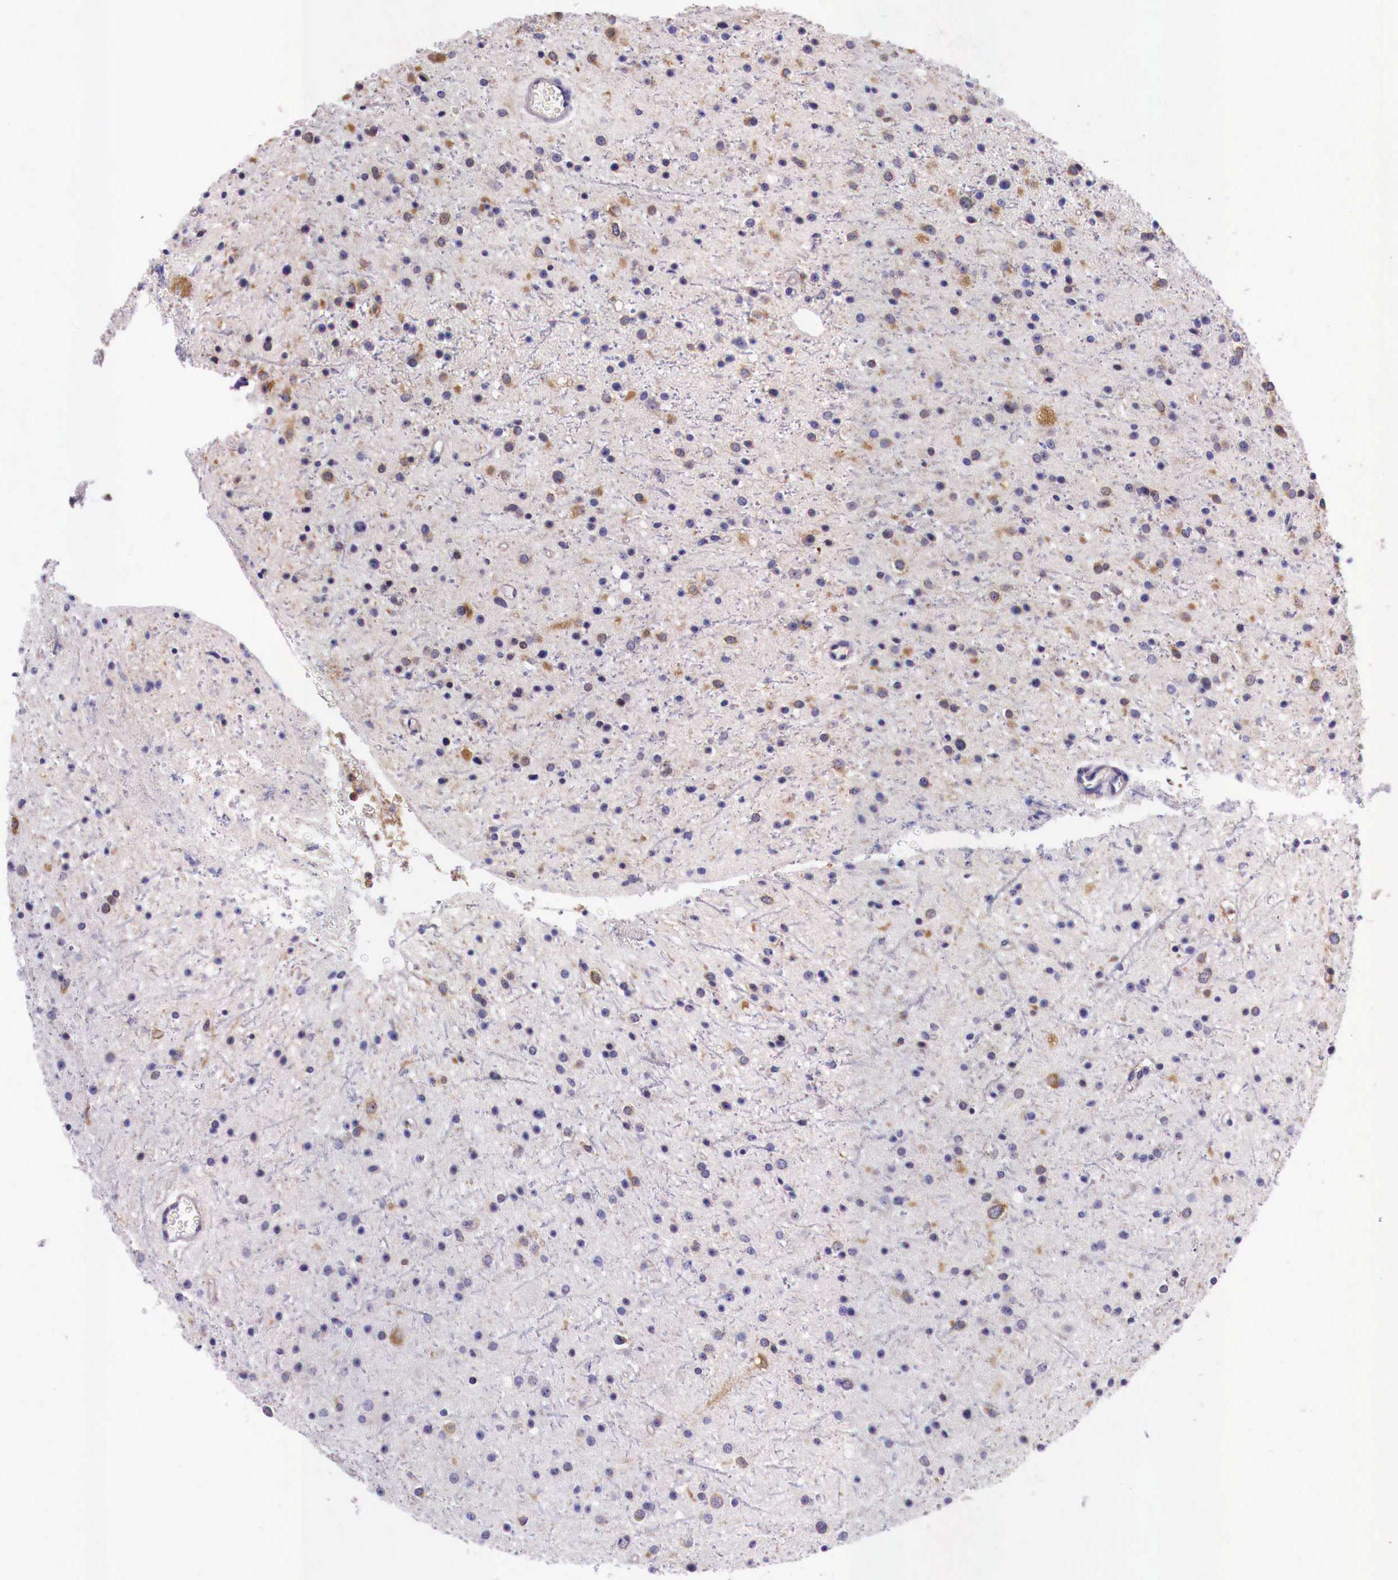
{"staining": {"intensity": "weak", "quantity": "<25%", "location": "cytoplasmic/membranous"}, "tissue": "glioma", "cell_type": "Tumor cells", "image_type": "cancer", "snomed": [{"axis": "morphology", "description": "Glioma, malignant, Low grade"}, {"axis": "topography", "description": "Brain"}], "caption": "Tumor cells show no significant protein positivity in glioma.", "gene": "GRIPAP1", "patient": {"sex": "female", "age": 46}}